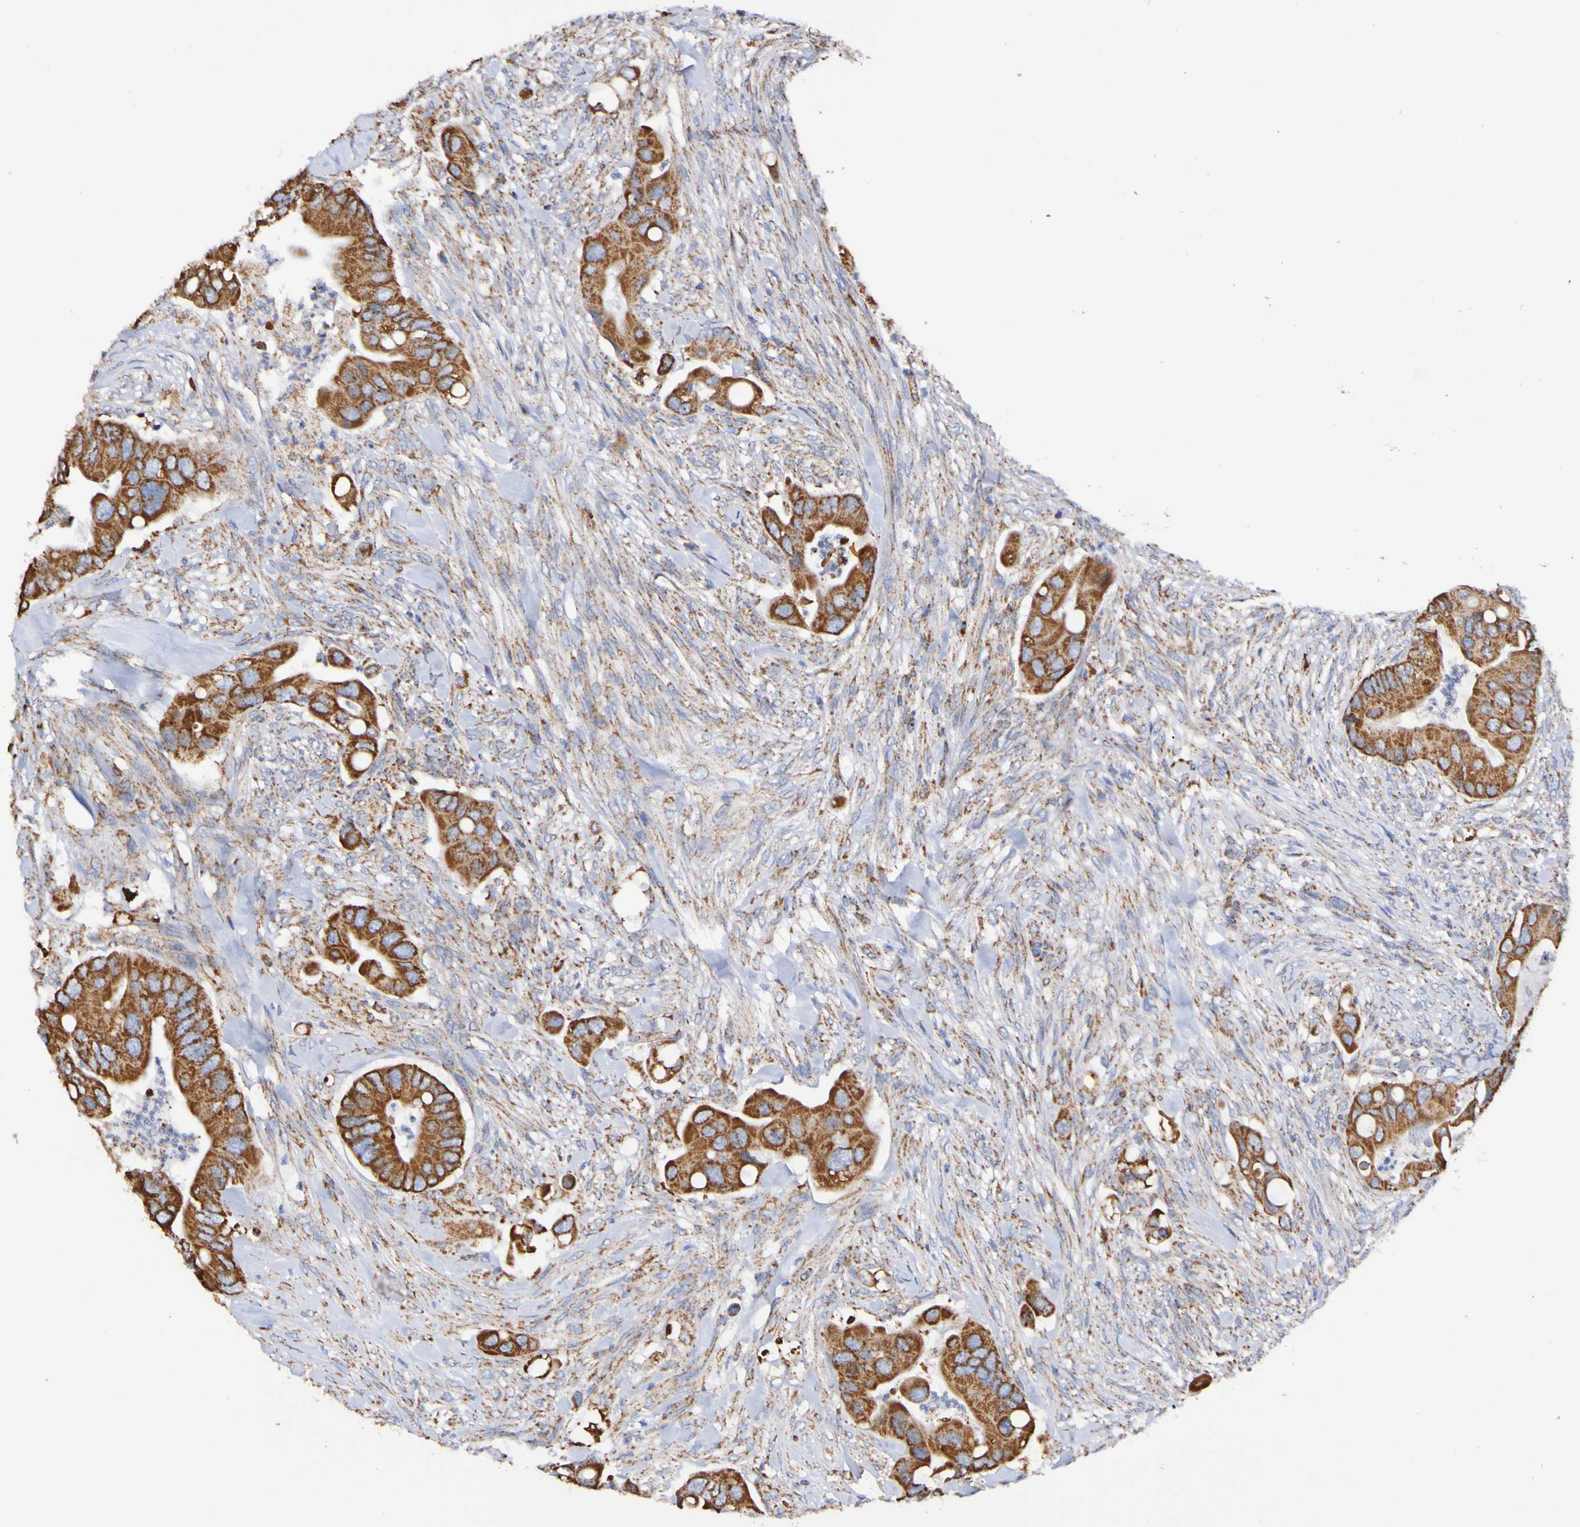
{"staining": {"intensity": "strong", "quantity": ">75%", "location": "cytoplasmic/membranous"}, "tissue": "colorectal cancer", "cell_type": "Tumor cells", "image_type": "cancer", "snomed": [{"axis": "morphology", "description": "Adenocarcinoma, NOS"}, {"axis": "topography", "description": "Rectum"}], "caption": "High-power microscopy captured an IHC micrograph of colorectal cancer, revealing strong cytoplasmic/membranous staining in approximately >75% of tumor cells.", "gene": "IL18R1", "patient": {"sex": "female", "age": 57}}